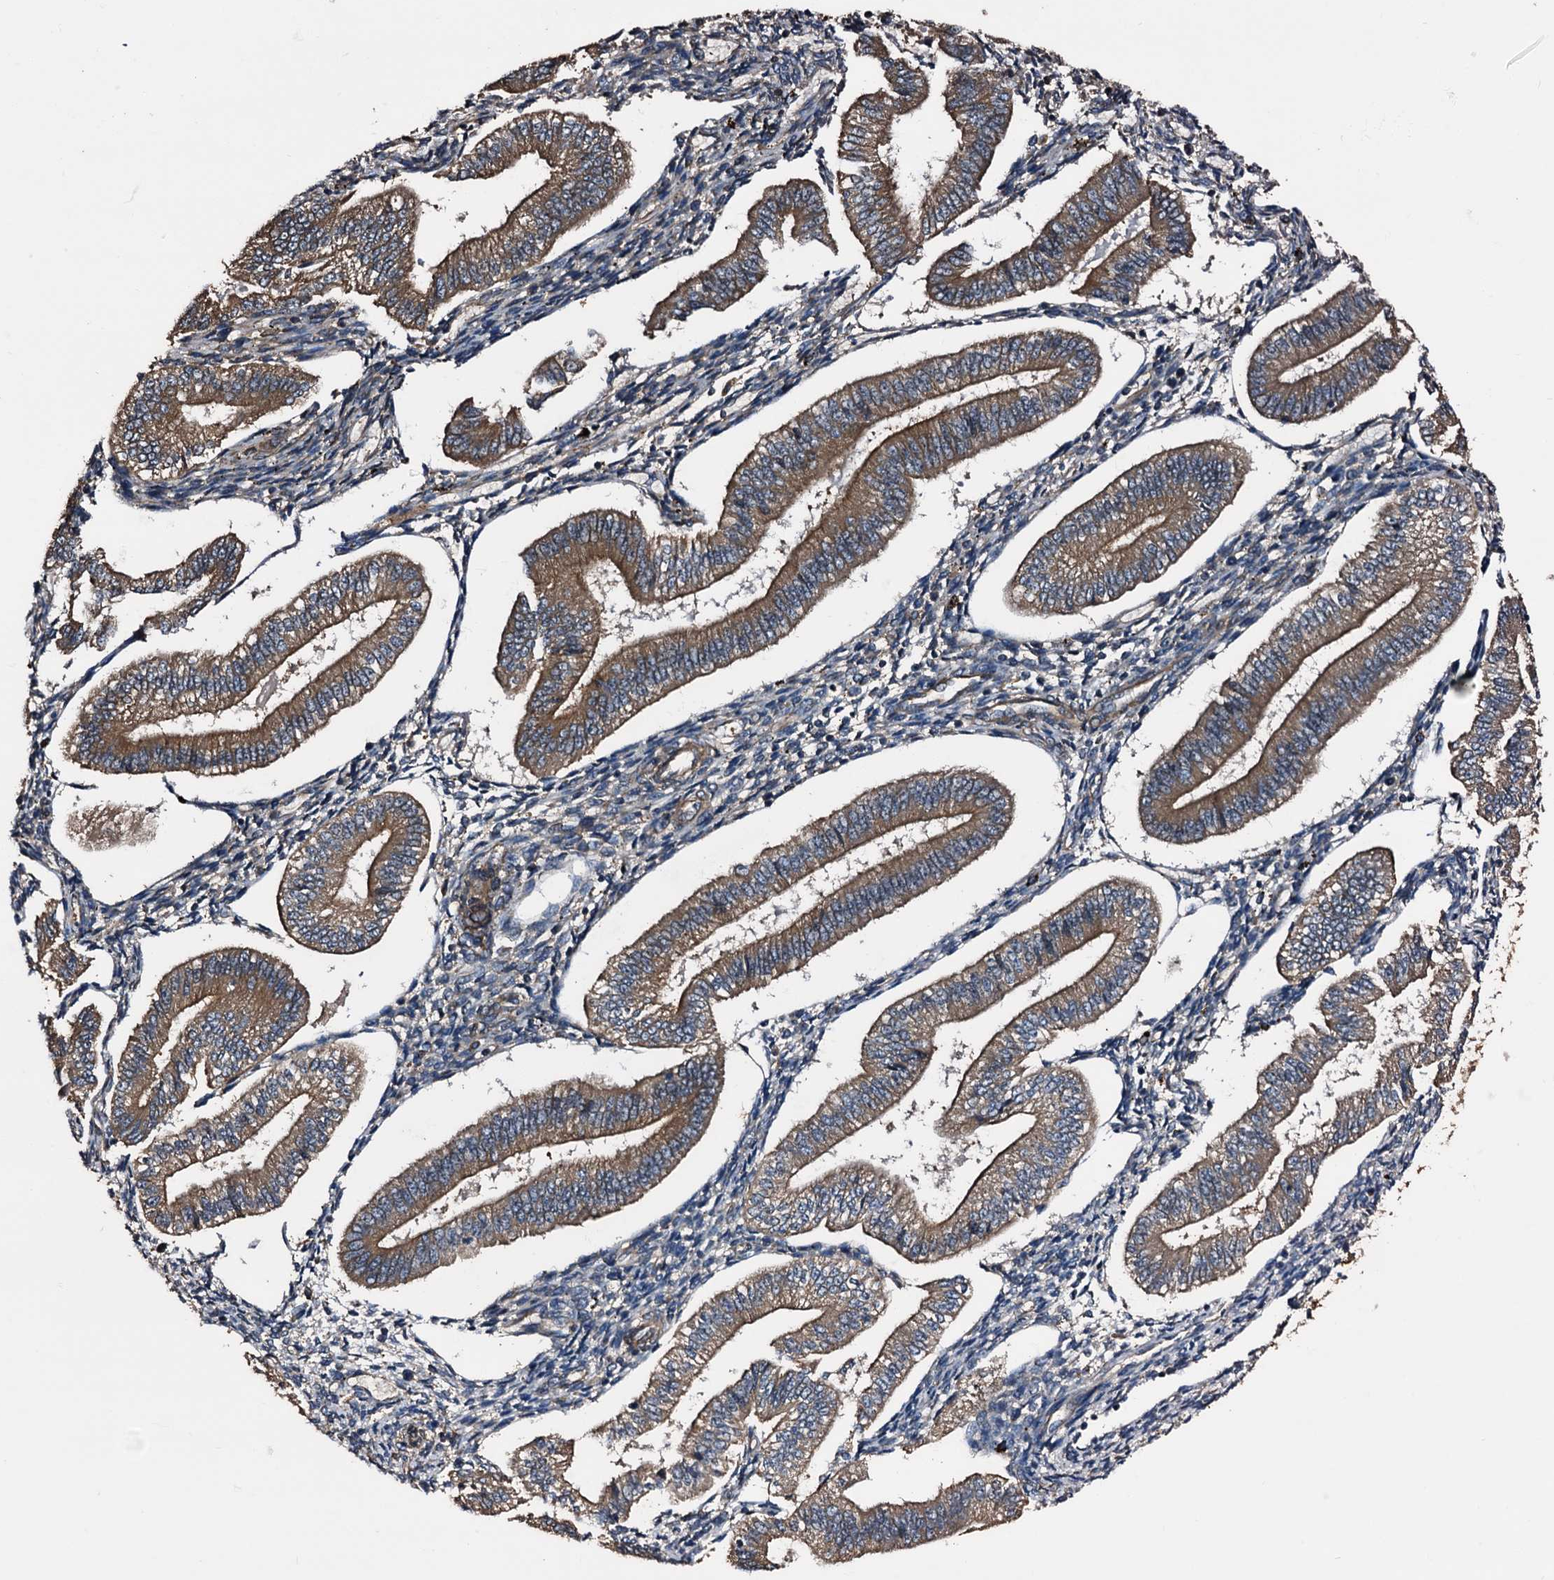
{"staining": {"intensity": "negative", "quantity": "none", "location": "none"}, "tissue": "endometrium", "cell_type": "Cells in endometrial stroma", "image_type": "normal", "snomed": [{"axis": "morphology", "description": "Normal tissue, NOS"}, {"axis": "topography", "description": "Endometrium"}], "caption": "Immunohistochemical staining of benign endometrium reveals no significant positivity in cells in endometrial stroma.", "gene": "PEX5", "patient": {"sex": "female", "age": 34}}